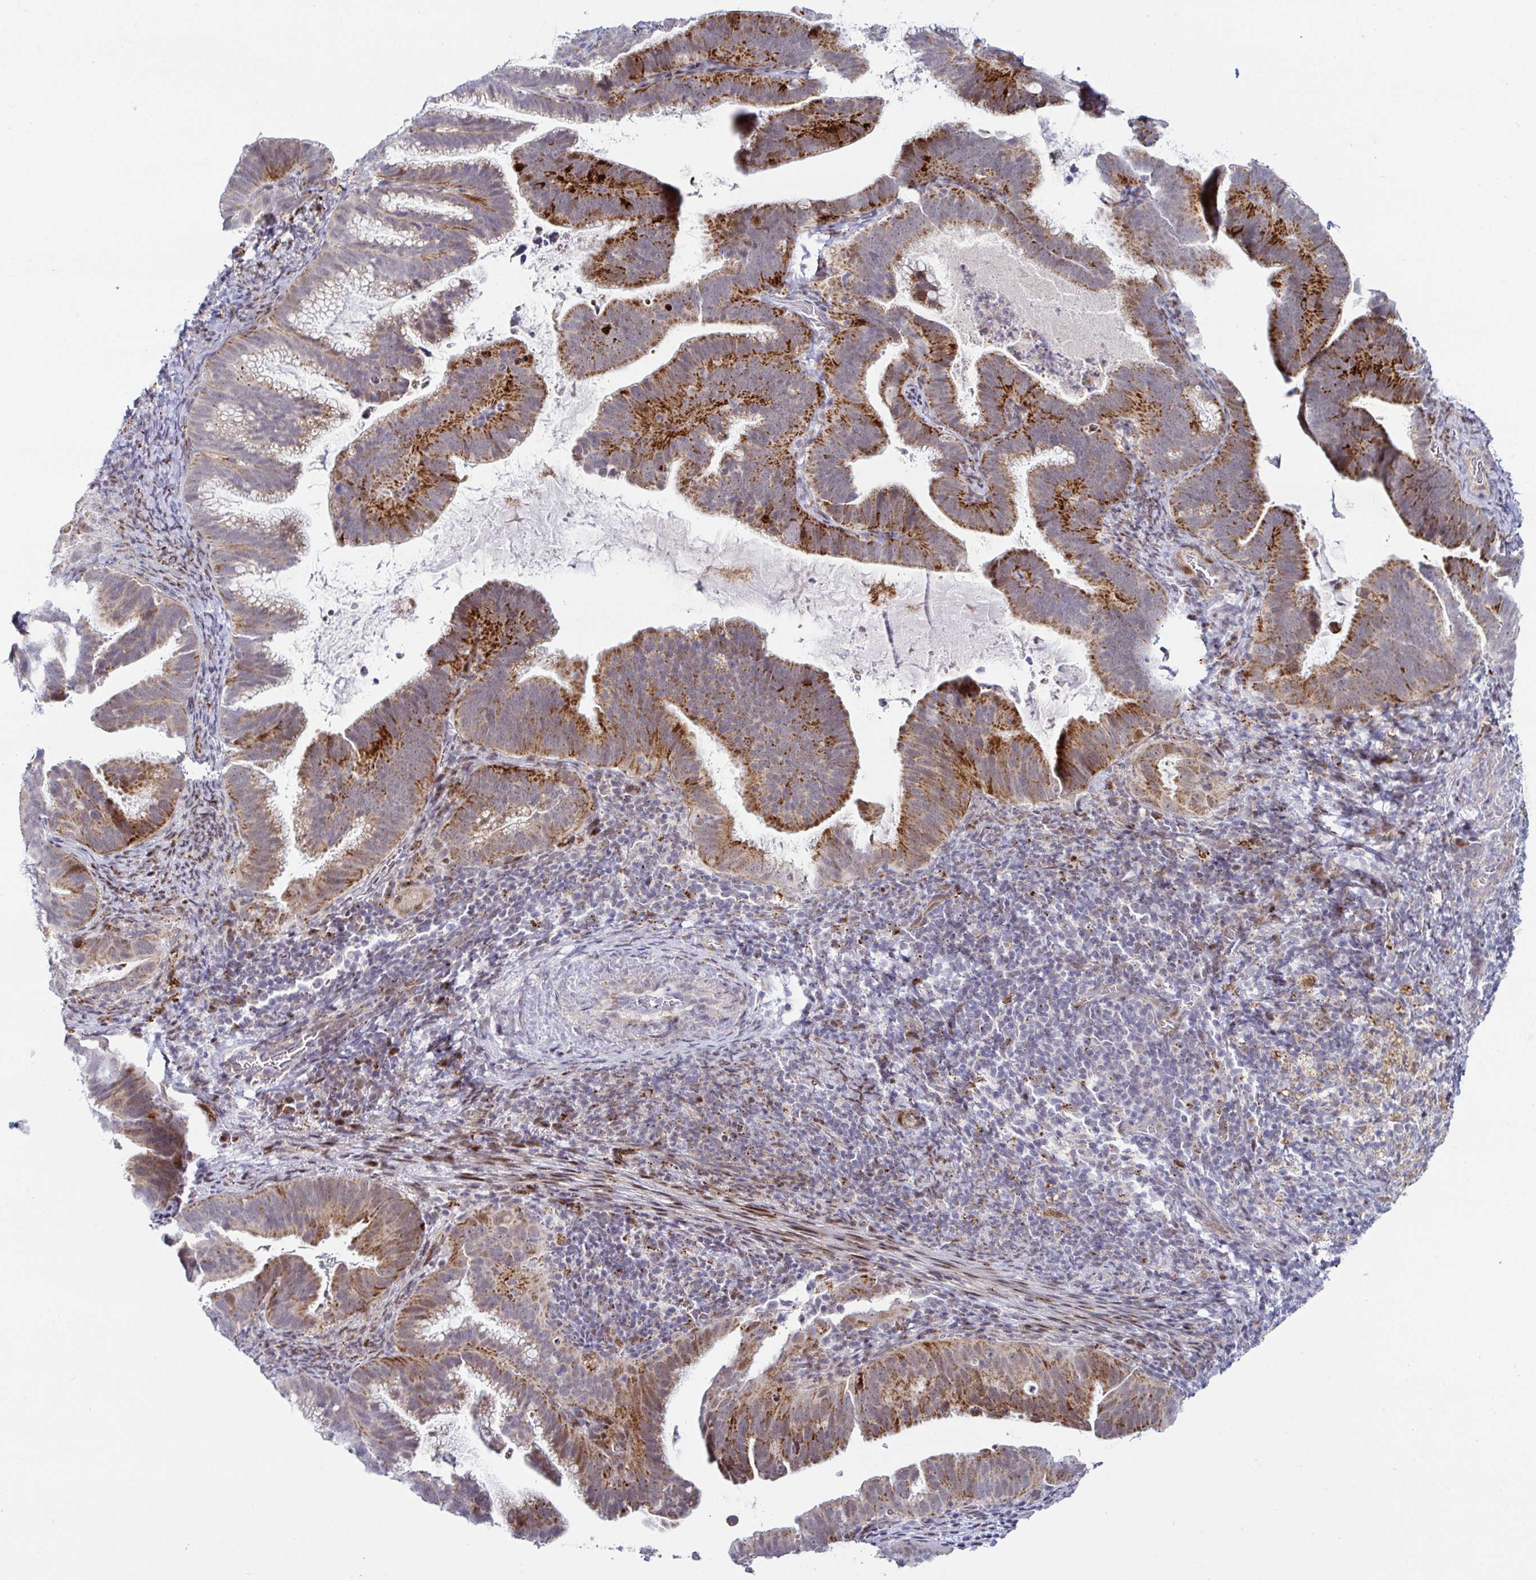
{"staining": {"intensity": "moderate", "quantity": "25%-75%", "location": "cytoplasmic/membranous"}, "tissue": "cervical cancer", "cell_type": "Tumor cells", "image_type": "cancer", "snomed": [{"axis": "morphology", "description": "Adenocarcinoma, NOS"}, {"axis": "topography", "description": "Cervix"}], "caption": "Moderate cytoplasmic/membranous protein staining is seen in about 25%-75% of tumor cells in adenocarcinoma (cervical). Nuclei are stained in blue.", "gene": "DZIP1", "patient": {"sex": "female", "age": 61}}